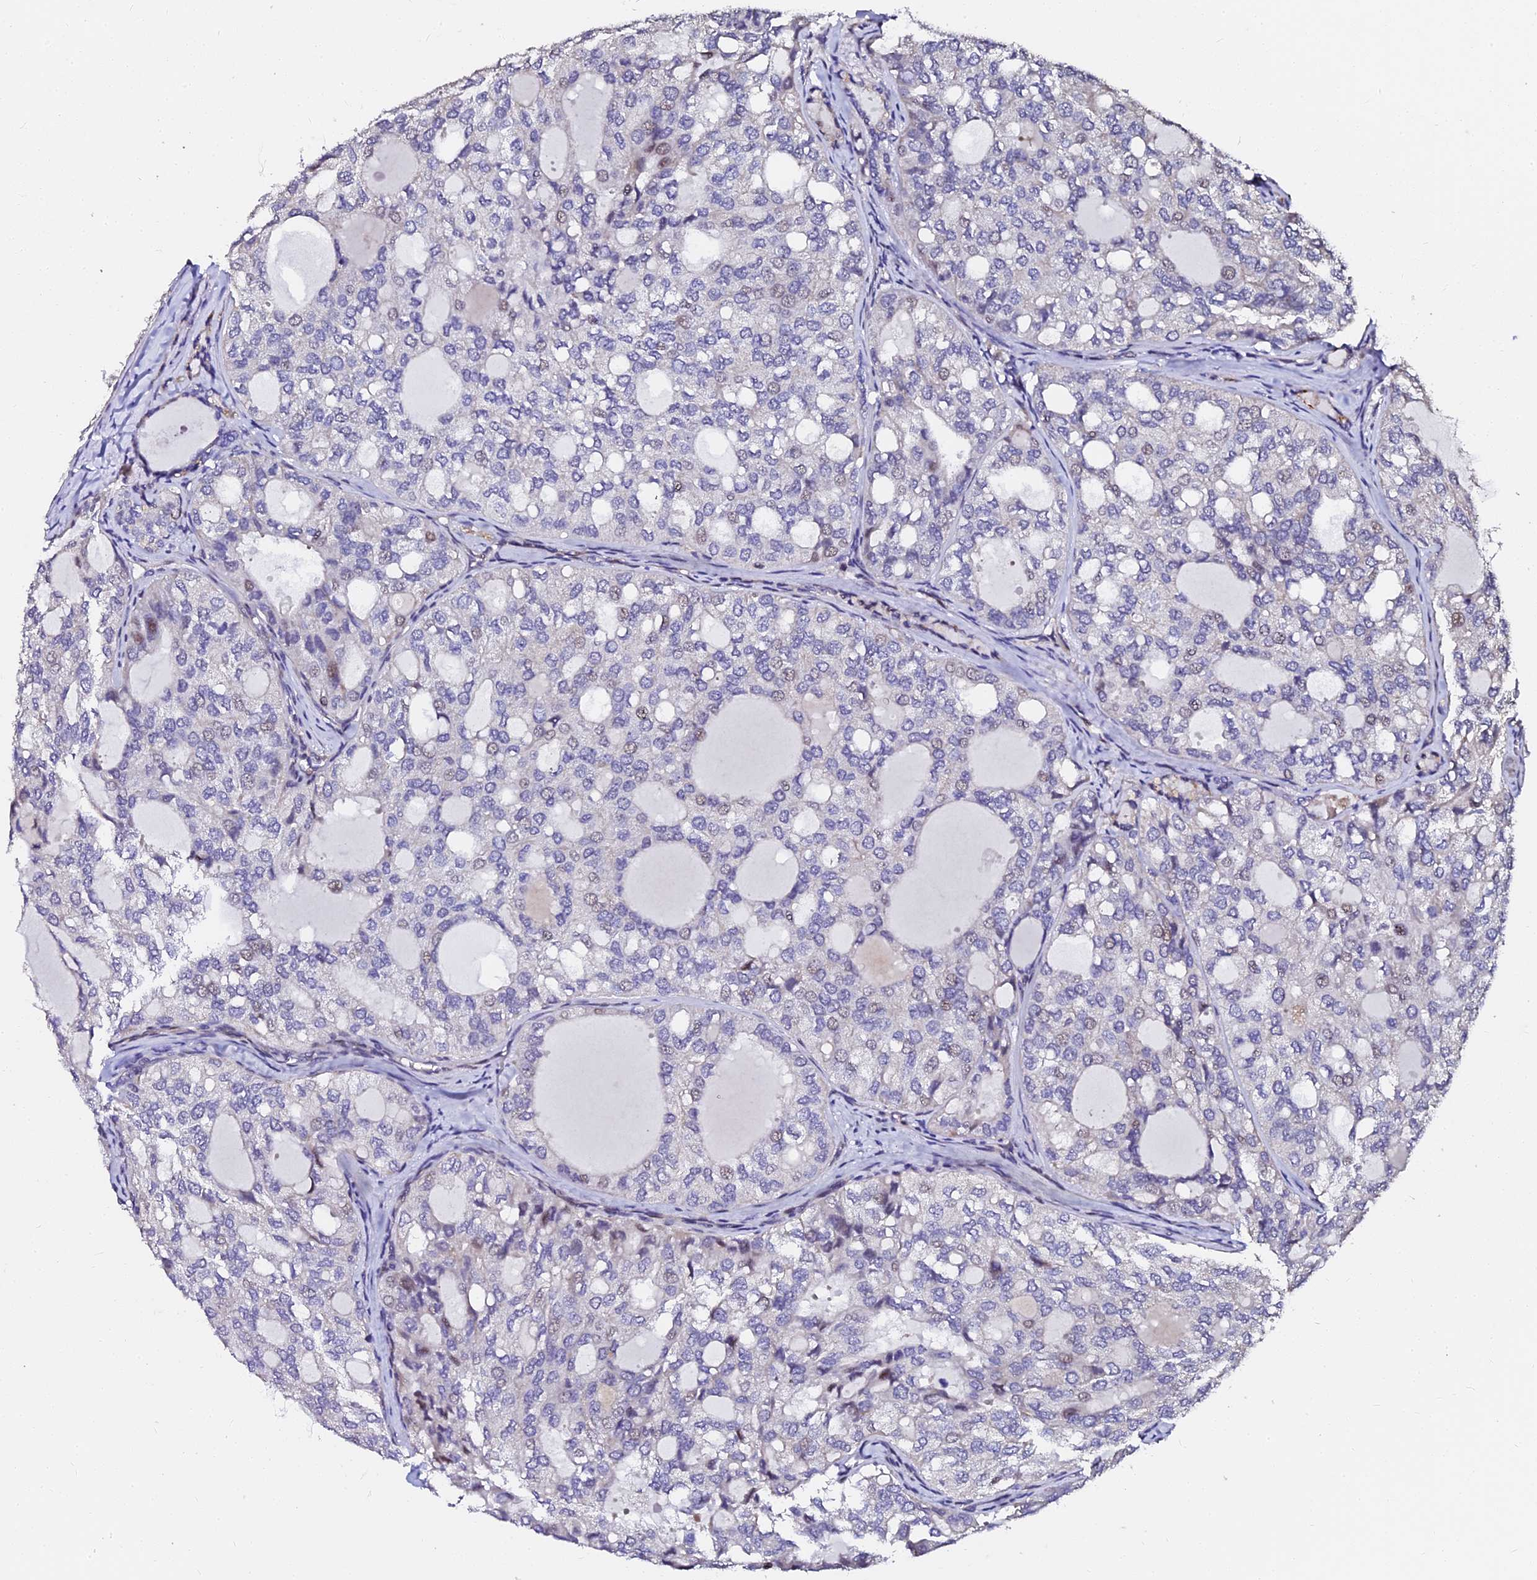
{"staining": {"intensity": "negative", "quantity": "none", "location": "none"}, "tissue": "thyroid cancer", "cell_type": "Tumor cells", "image_type": "cancer", "snomed": [{"axis": "morphology", "description": "Follicular adenoma carcinoma, NOS"}, {"axis": "topography", "description": "Thyroid gland"}], "caption": "An immunohistochemistry (IHC) histopathology image of thyroid cancer is shown. There is no staining in tumor cells of thyroid cancer.", "gene": "GPN3", "patient": {"sex": "male", "age": 75}}